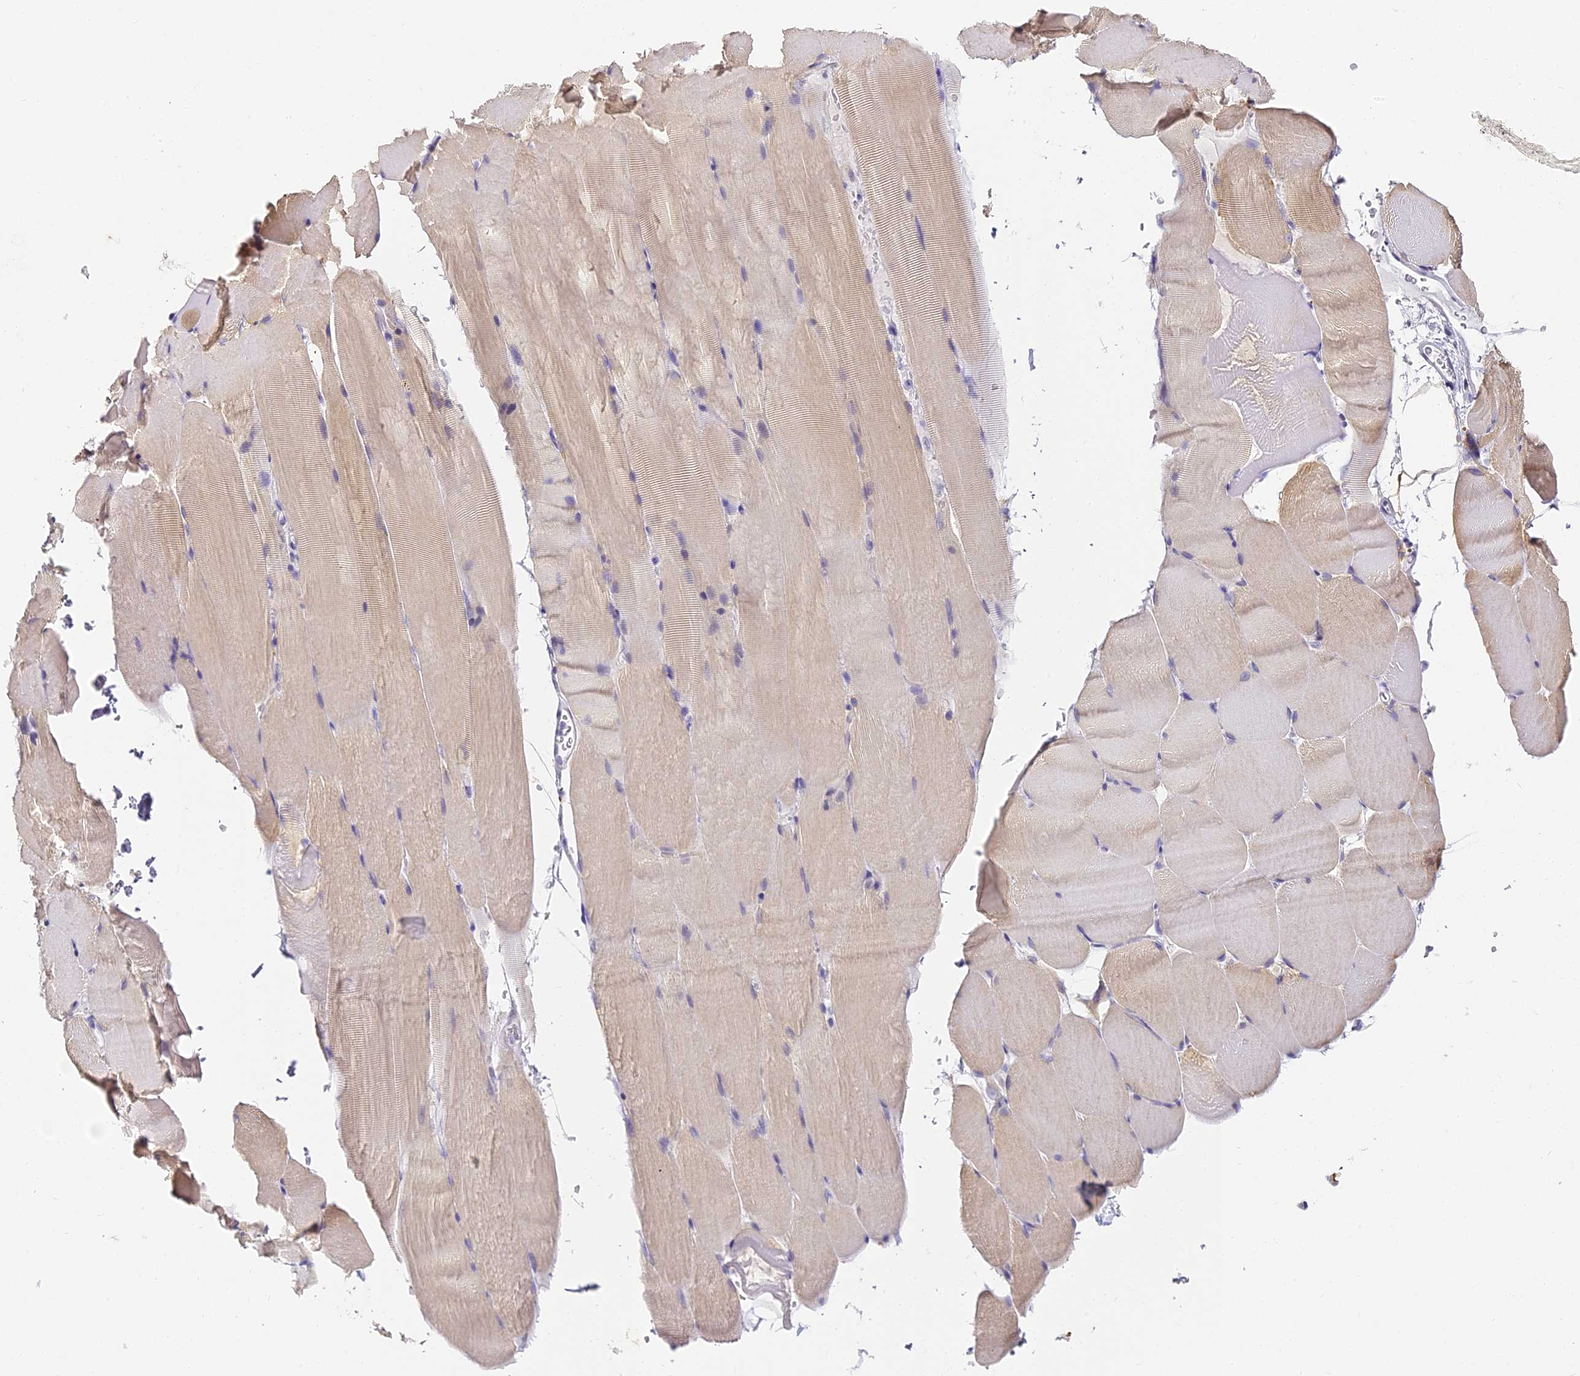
{"staining": {"intensity": "weak", "quantity": "25%-75%", "location": "cytoplasmic/membranous"}, "tissue": "skeletal muscle", "cell_type": "Myocytes", "image_type": "normal", "snomed": [{"axis": "morphology", "description": "Normal tissue, NOS"}, {"axis": "topography", "description": "Skeletal muscle"}, {"axis": "topography", "description": "Parathyroid gland"}], "caption": "Immunohistochemistry (IHC) of normal human skeletal muscle reveals low levels of weak cytoplasmic/membranous staining in about 25%-75% of myocytes.", "gene": "ABHD14A", "patient": {"sex": "female", "age": 37}}